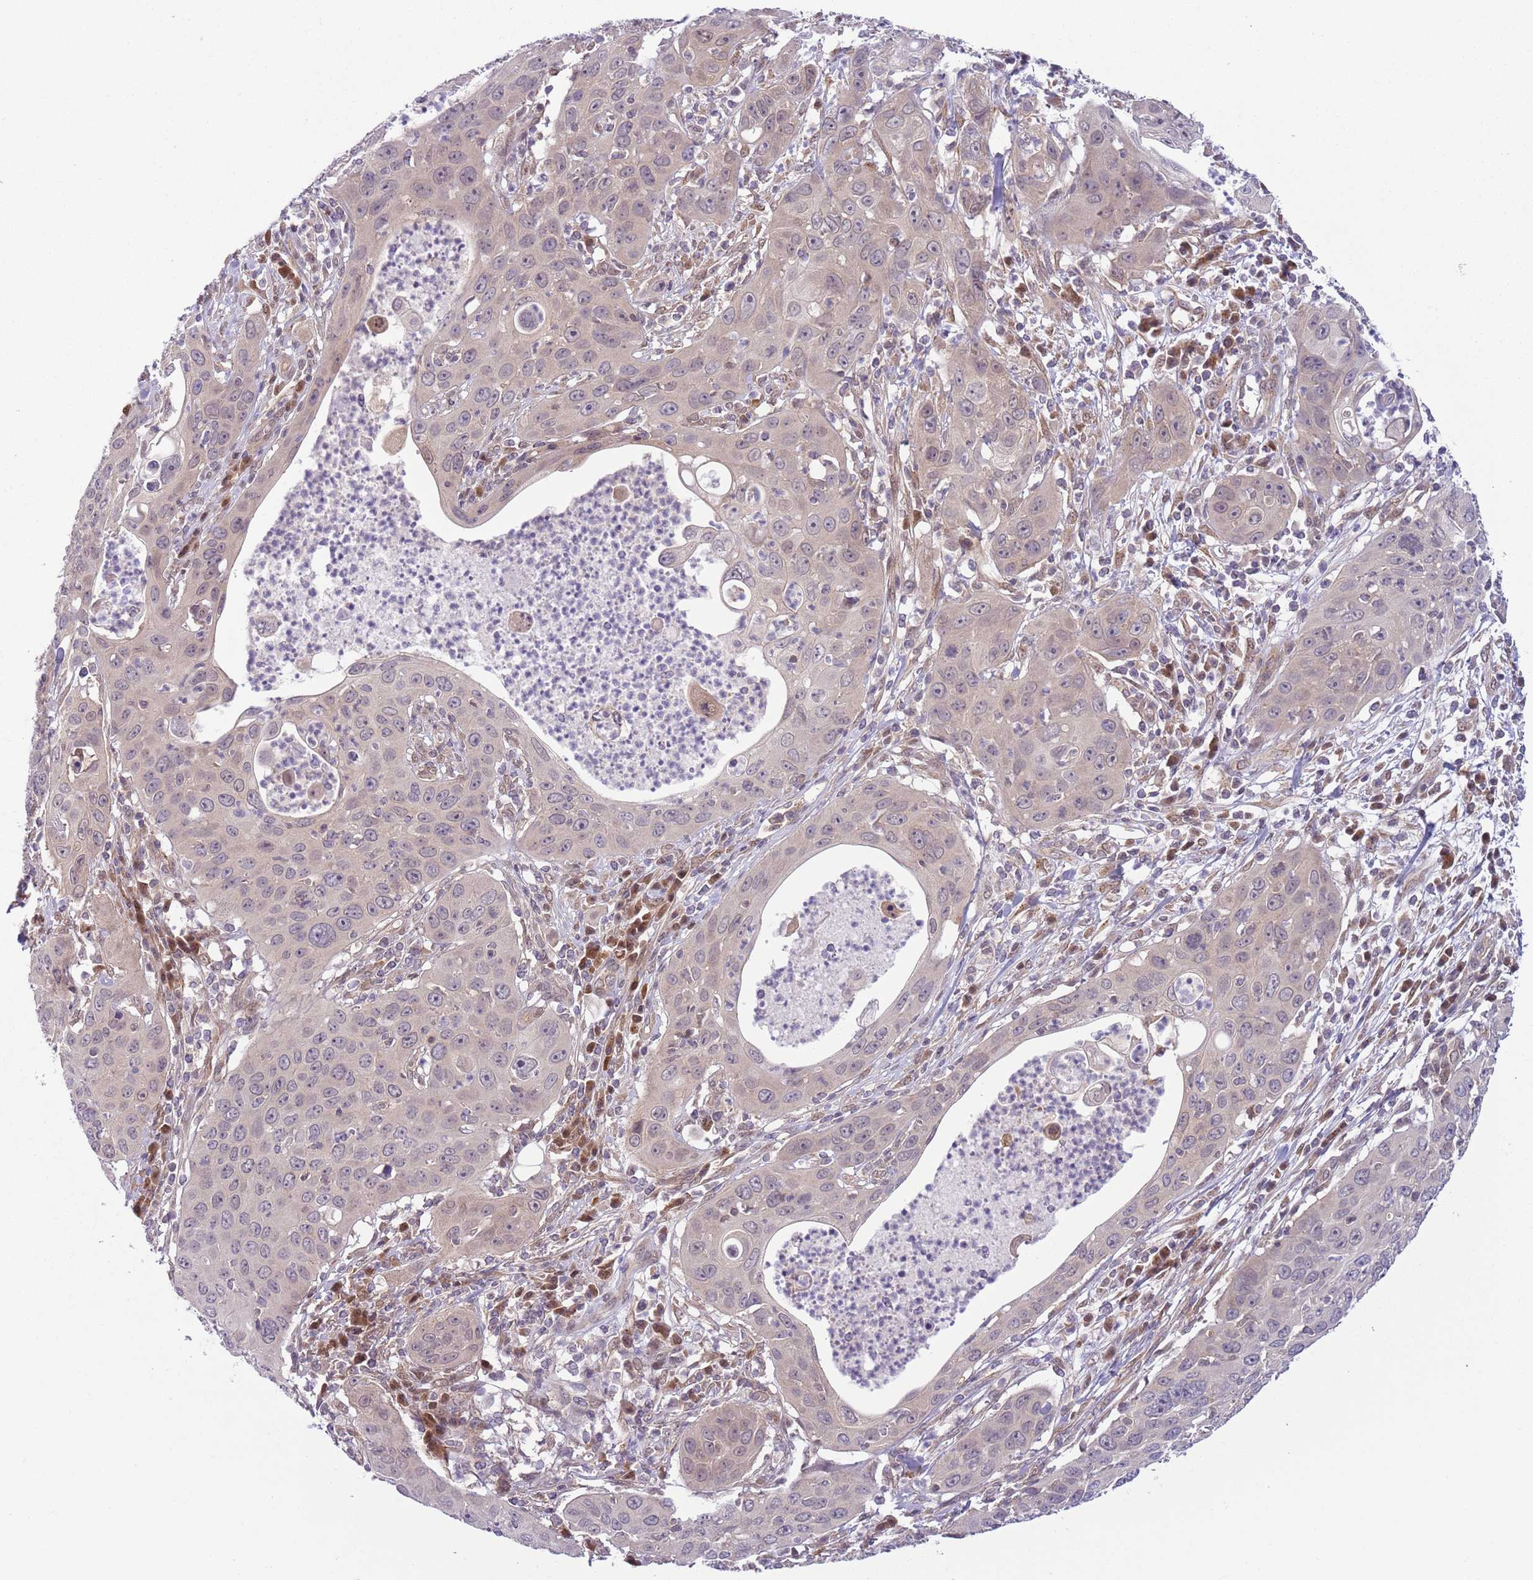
{"staining": {"intensity": "weak", "quantity": "<25%", "location": "cytoplasmic/membranous"}, "tissue": "cervical cancer", "cell_type": "Tumor cells", "image_type": "cancer", "snomed": [{"axis": "morphology", "description": "Squamous cell carcinoma, NOS"}, {"axis": "topography", "description": "Cervix"}], "caption": "The histopathology image displays no staining of tumor cells in squamous cell carcinoma (cervical).", "gene": "COPE", "patient": {"sex": "female", "age": 36}}